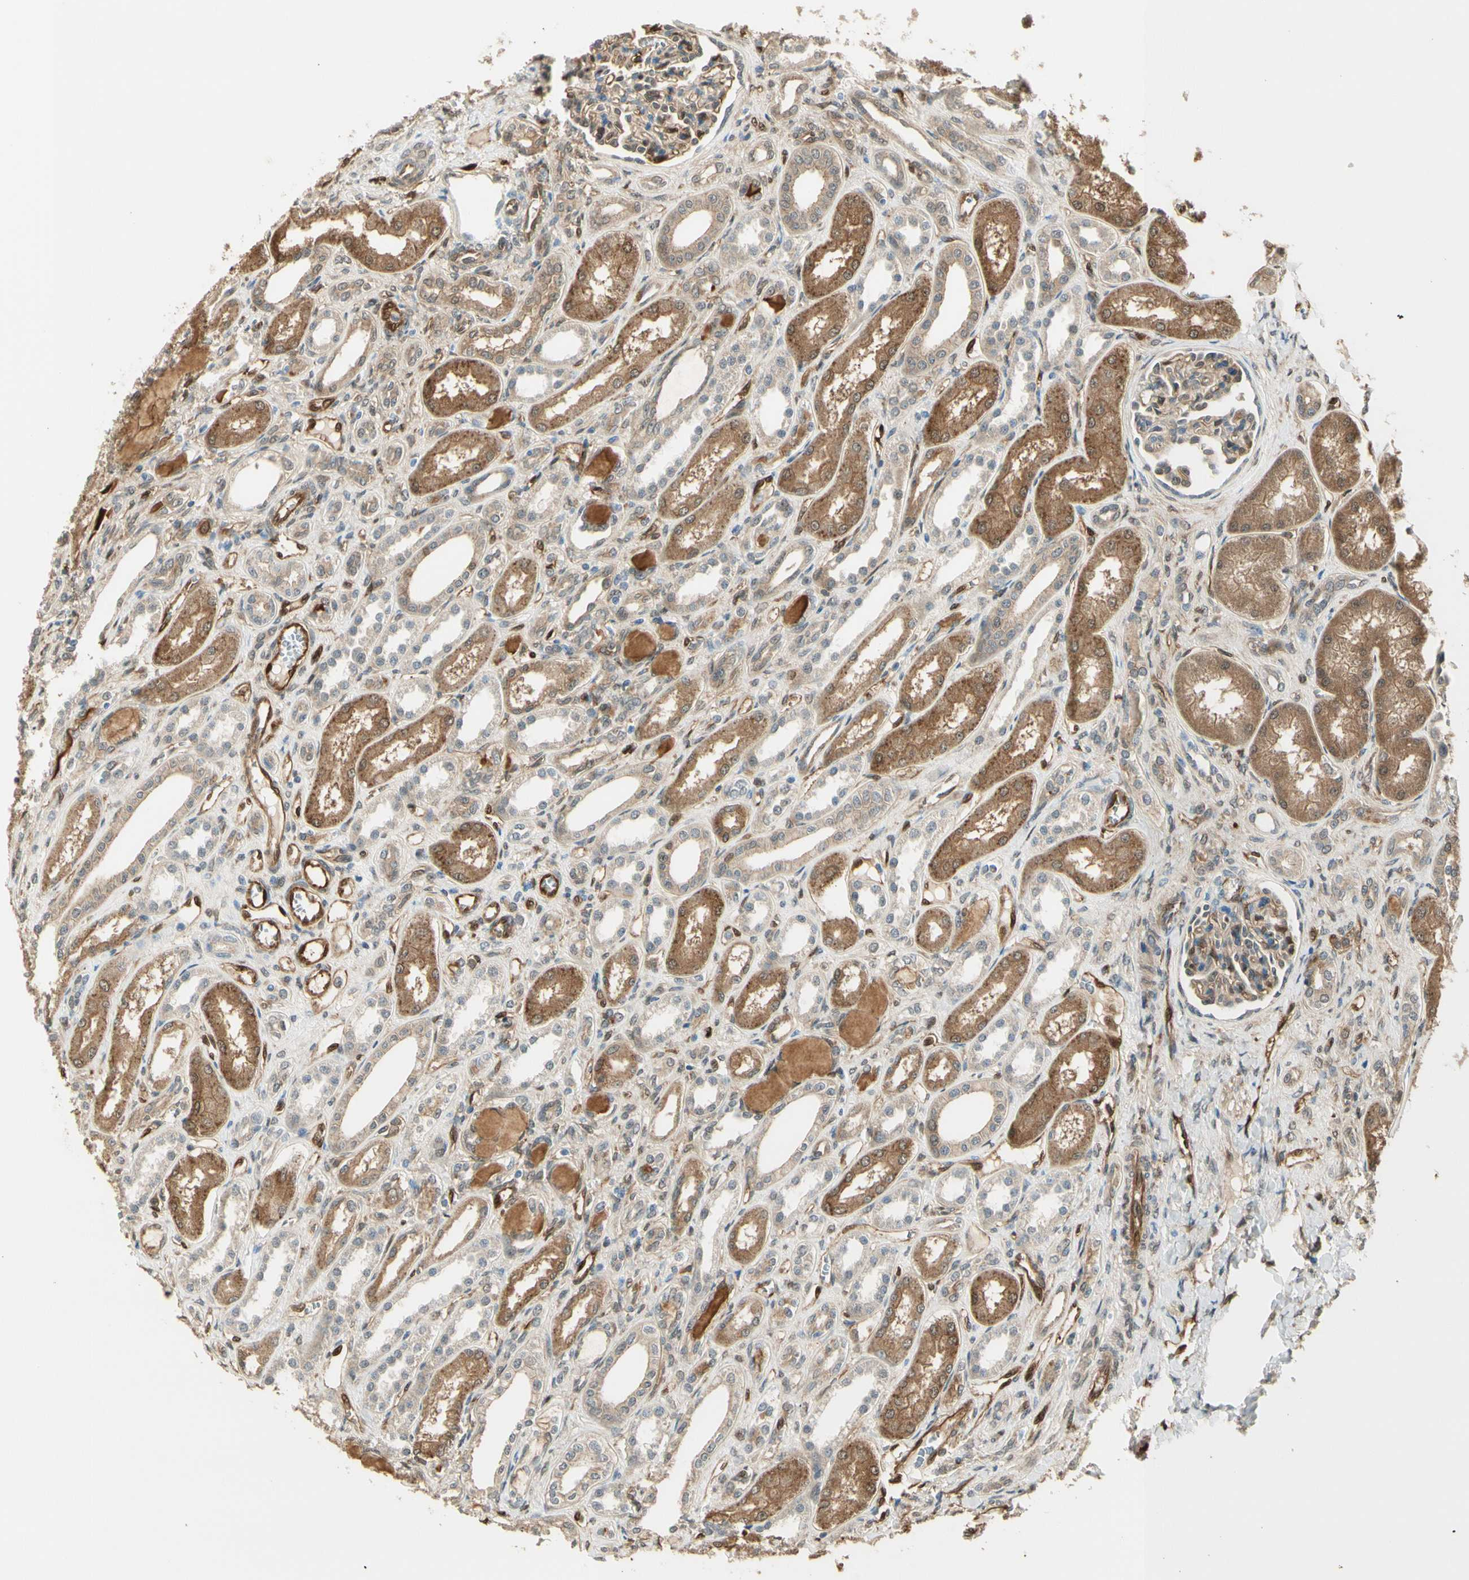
{"staining": {"intensity": "moderate", "quantity": ">75%", "location": "cytoplasmic/membranous,nuclear"}, "tissue": "kidney", "cell_type": "Cells in glomeruli", "image_type": "normal", "snomed": [{"axis": "morphology", "description": "Normal tissue, NOS"}, {"axis": "topography", "description": "Kidney"}], "caption": "A brown stain highlights moderate cytoplasmic/membranous,nuclear positivity of a protein in cells in glomeruli of normal kidney. Using DAB (3,3'-diaminobenzidine) (brown) and hematoxylin (blue) stains, captured at high magnification using brightfield microscopy.", "gene": "SERPINB6", "patient": {"sex": "male", "age": 7}}